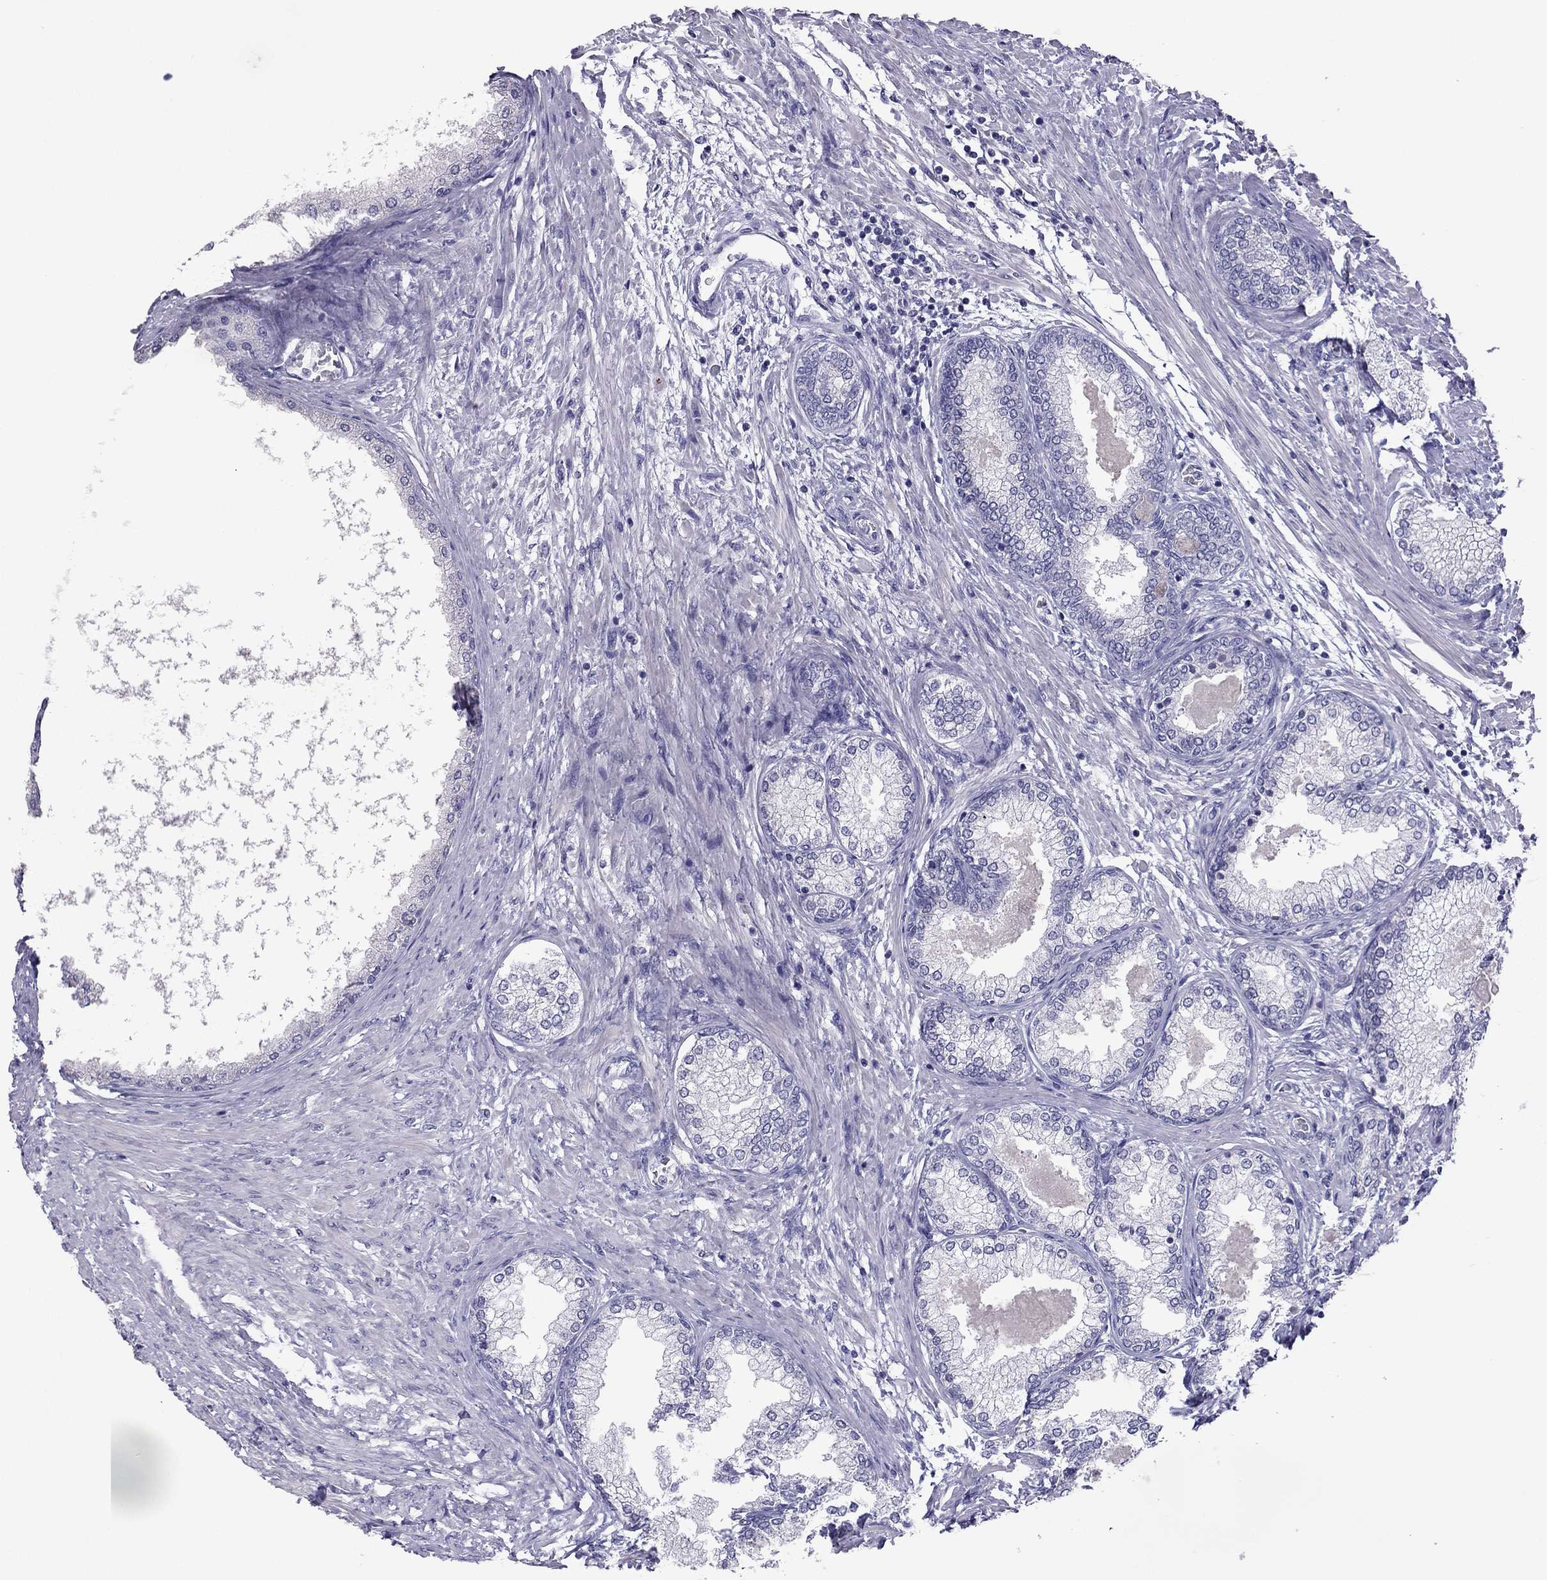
{"staining": {"intensity": "negative", "quantity": "none", "location": "none"}, "tissue": "prostate", "cell_type": "Glandular cells", "image_type": "normal", "snomed": [{"axis": "morphology", "description": "Normal tissue, NOS"}, {"axis": "topography", "description": "Prostate"}], "caption": "This is an immunohistochemistry (IHC) image of benign prostate. There is no staining in glandular cells.", "gene": "RGS8", "patient": {"sex": "male", "age": 72}}